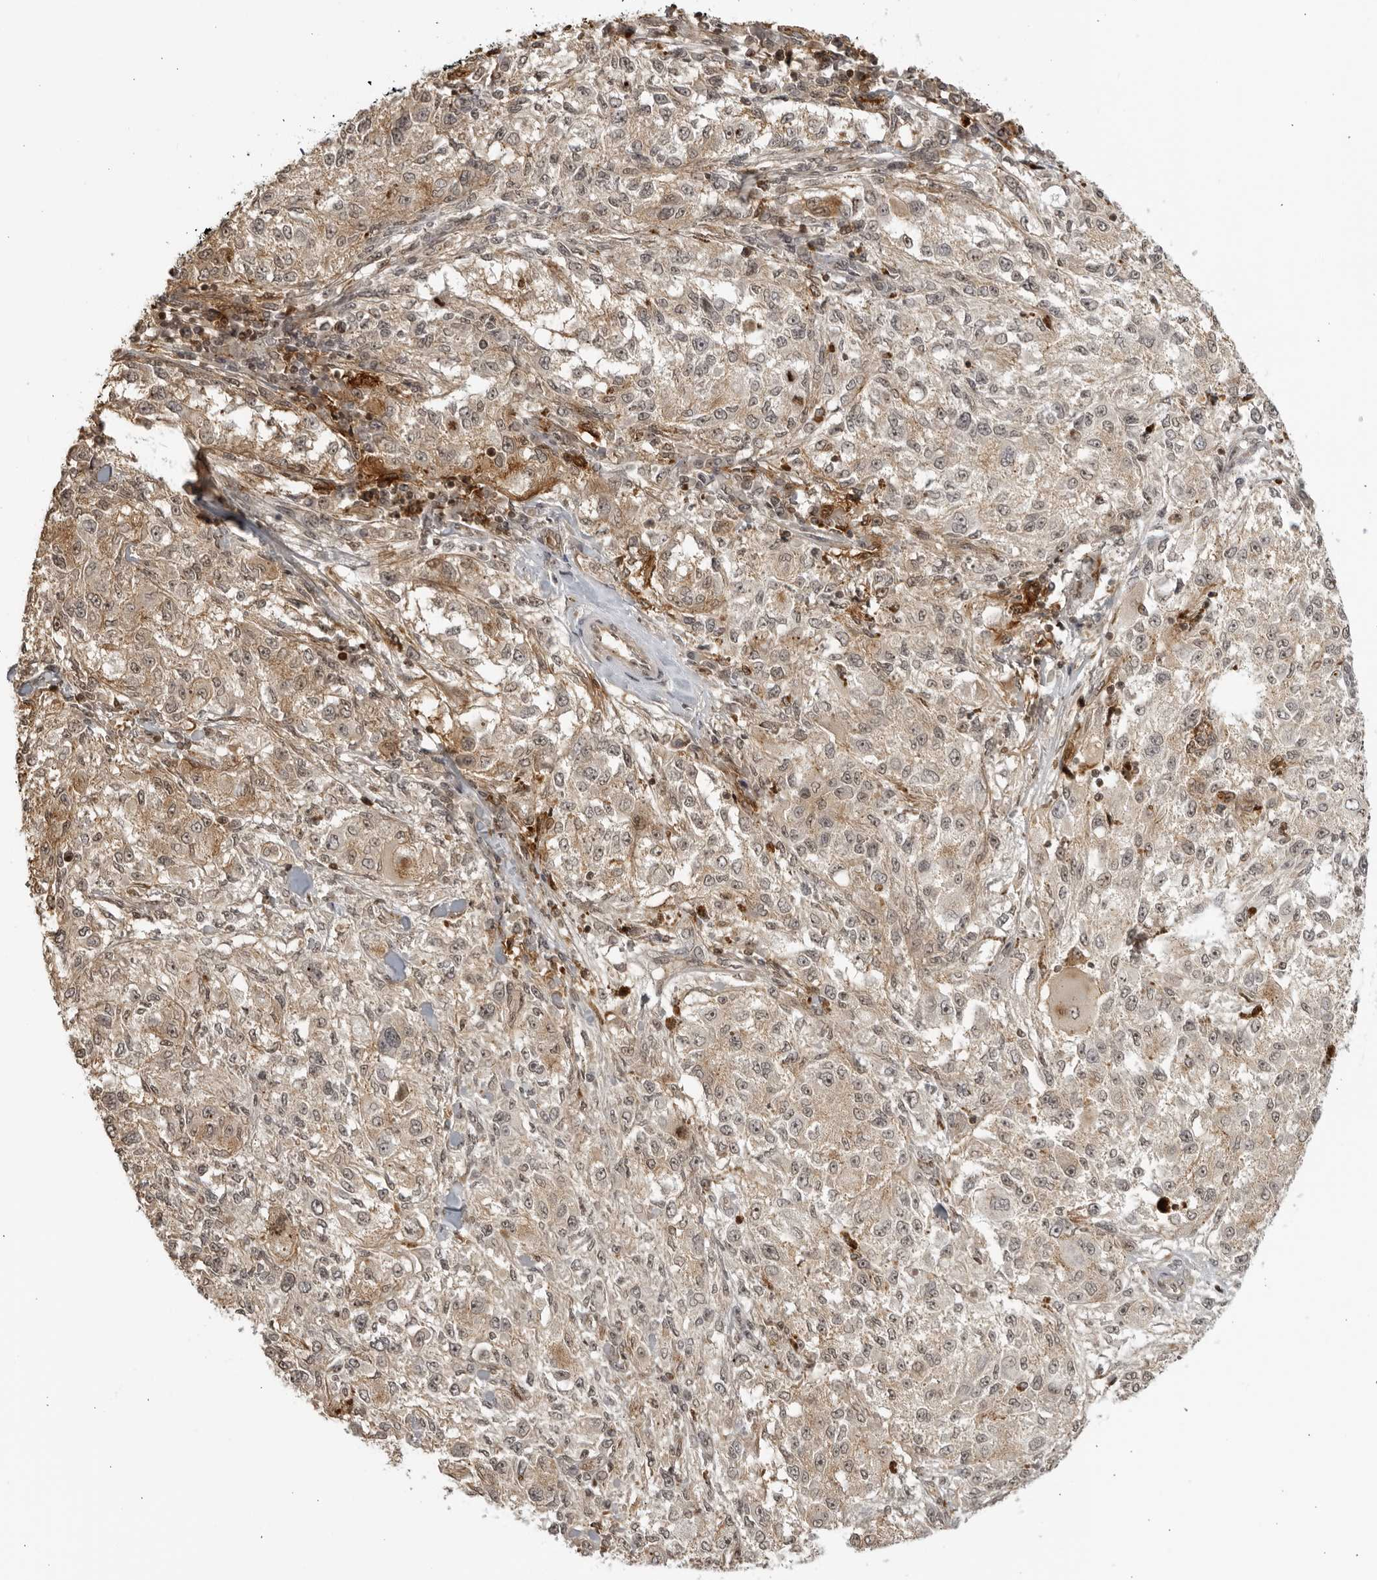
{"staining": {"intensity": "weak", "quantity": ">75%", "location": "cytoplasmic/membranous,nuclear"}, "tissue": "melanoma", "cell_type": "Tumor cells", "image_type": "cancer", "snomed": [{"axis": "morphology", "description": "Necrosis, NOS"}, {"axis": "morphology", "description": "Malignant melanoma, NOS"}, {"axis": "topography", "description": "Skin"}], "caption": "Malignant melanoma was stained to show a protein in brown. There is low levels of weak cytoplasmic/membranous and nuclear positivity in about >75% of tumor cells.", "gene": "TCF21", "patient": {"sex": "female", "age": 87}}